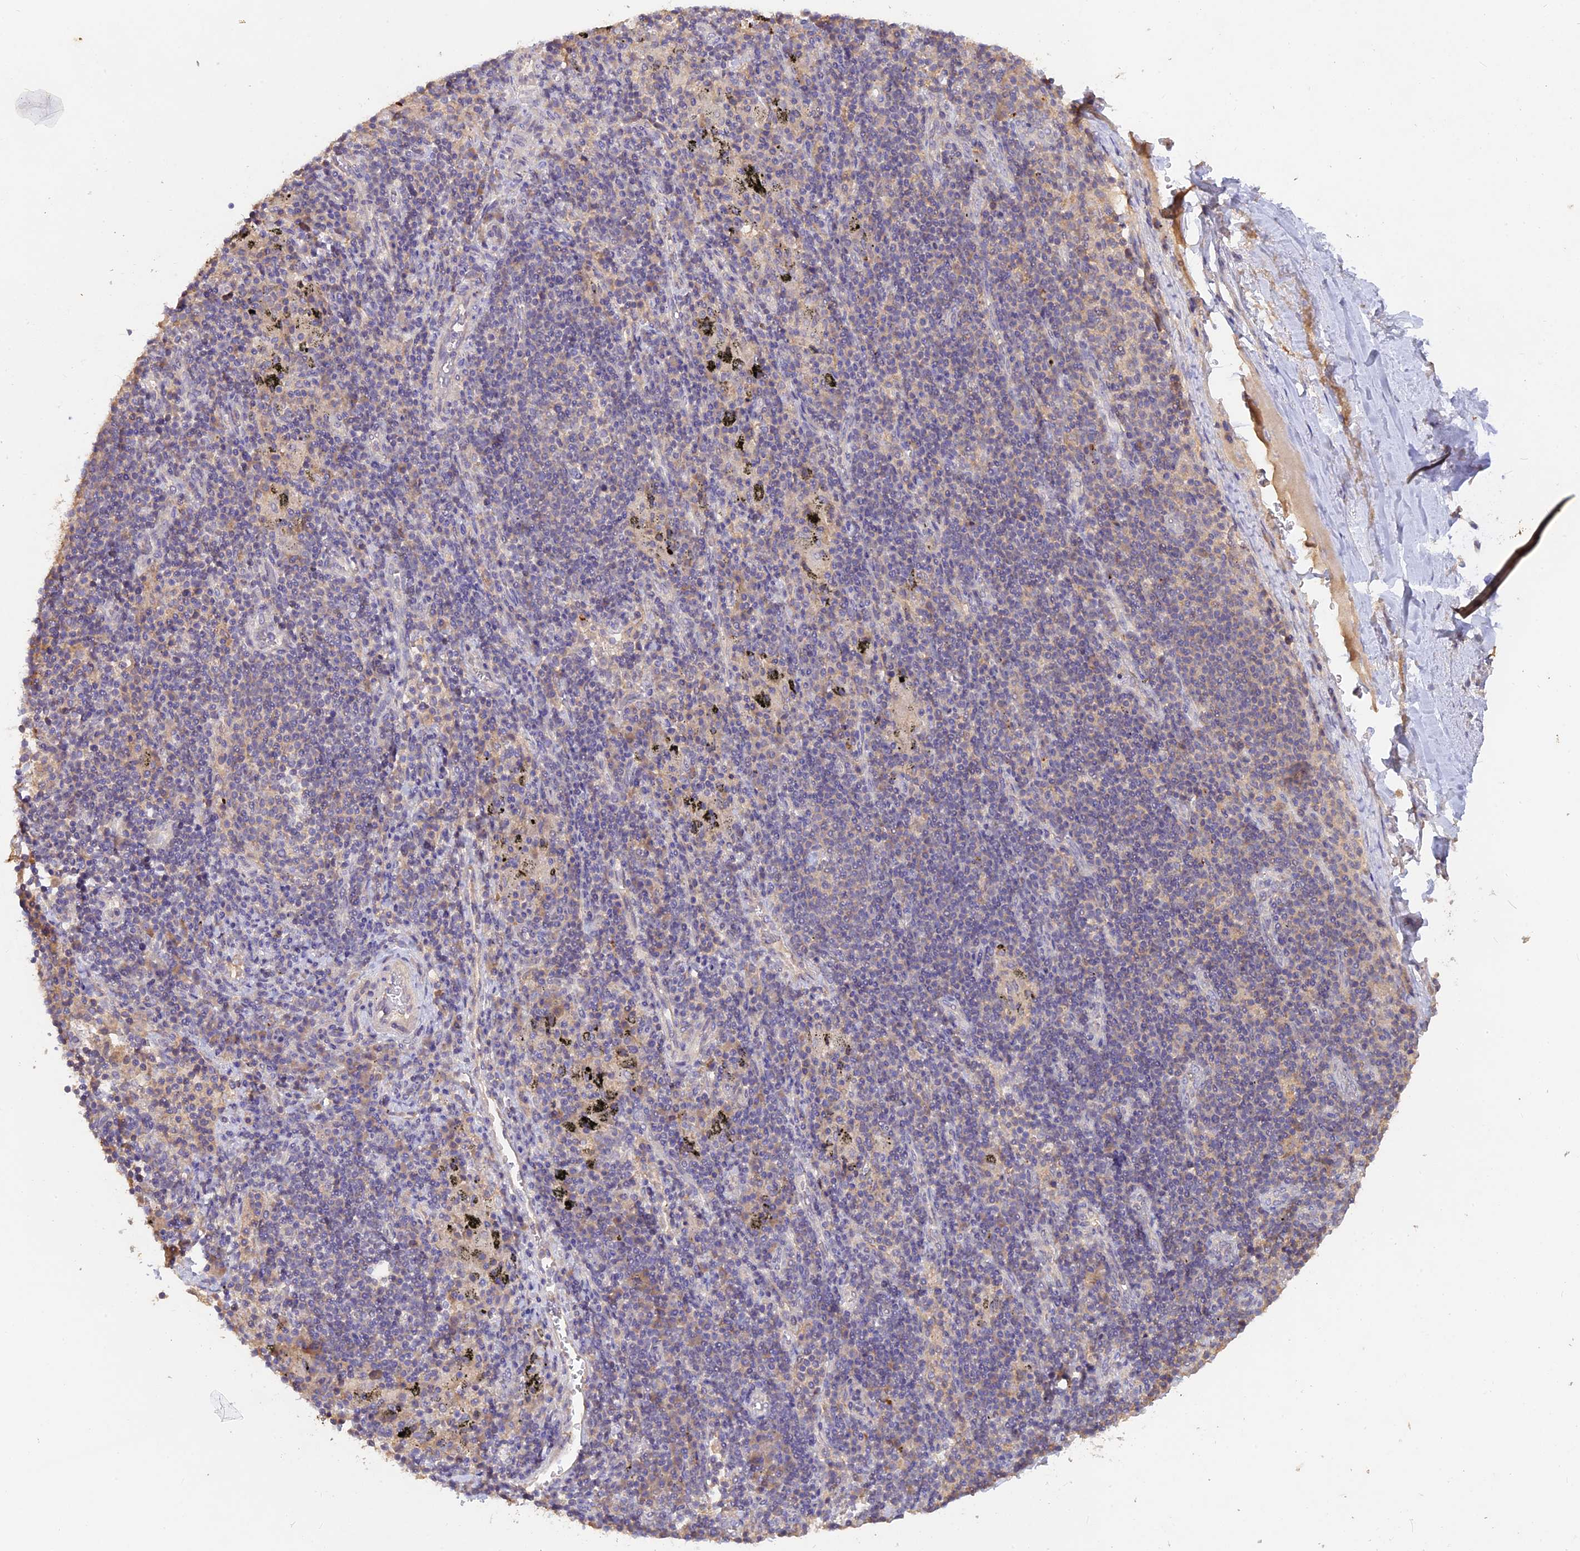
{"staining": {"intensity": "negative", "quantity": "none", "location": "none"}, "tissue": "adipose tissue", "cell_type": "Adipocytes", "image_type": "normal", "snomed": [{"axis": "morphology", "description": "Normal tissue, NOS"}, {"axis": "topography", "description": "Lymph node"}, {"axis": "topography", "description": "Cartilage tissue"}, {"axis": "topography", "description": "Bronchus"}], "caption": "DAB immunohistochemical staining of benign adipose tissue reveals no significant staining in adipocytes. (DAB (3,3'-diaminobenzidine) IHC visualized using brightfield microscopy, high magnification).", "gene": "SLC26A4", "patient": {"sex": "male", "age": 63}}